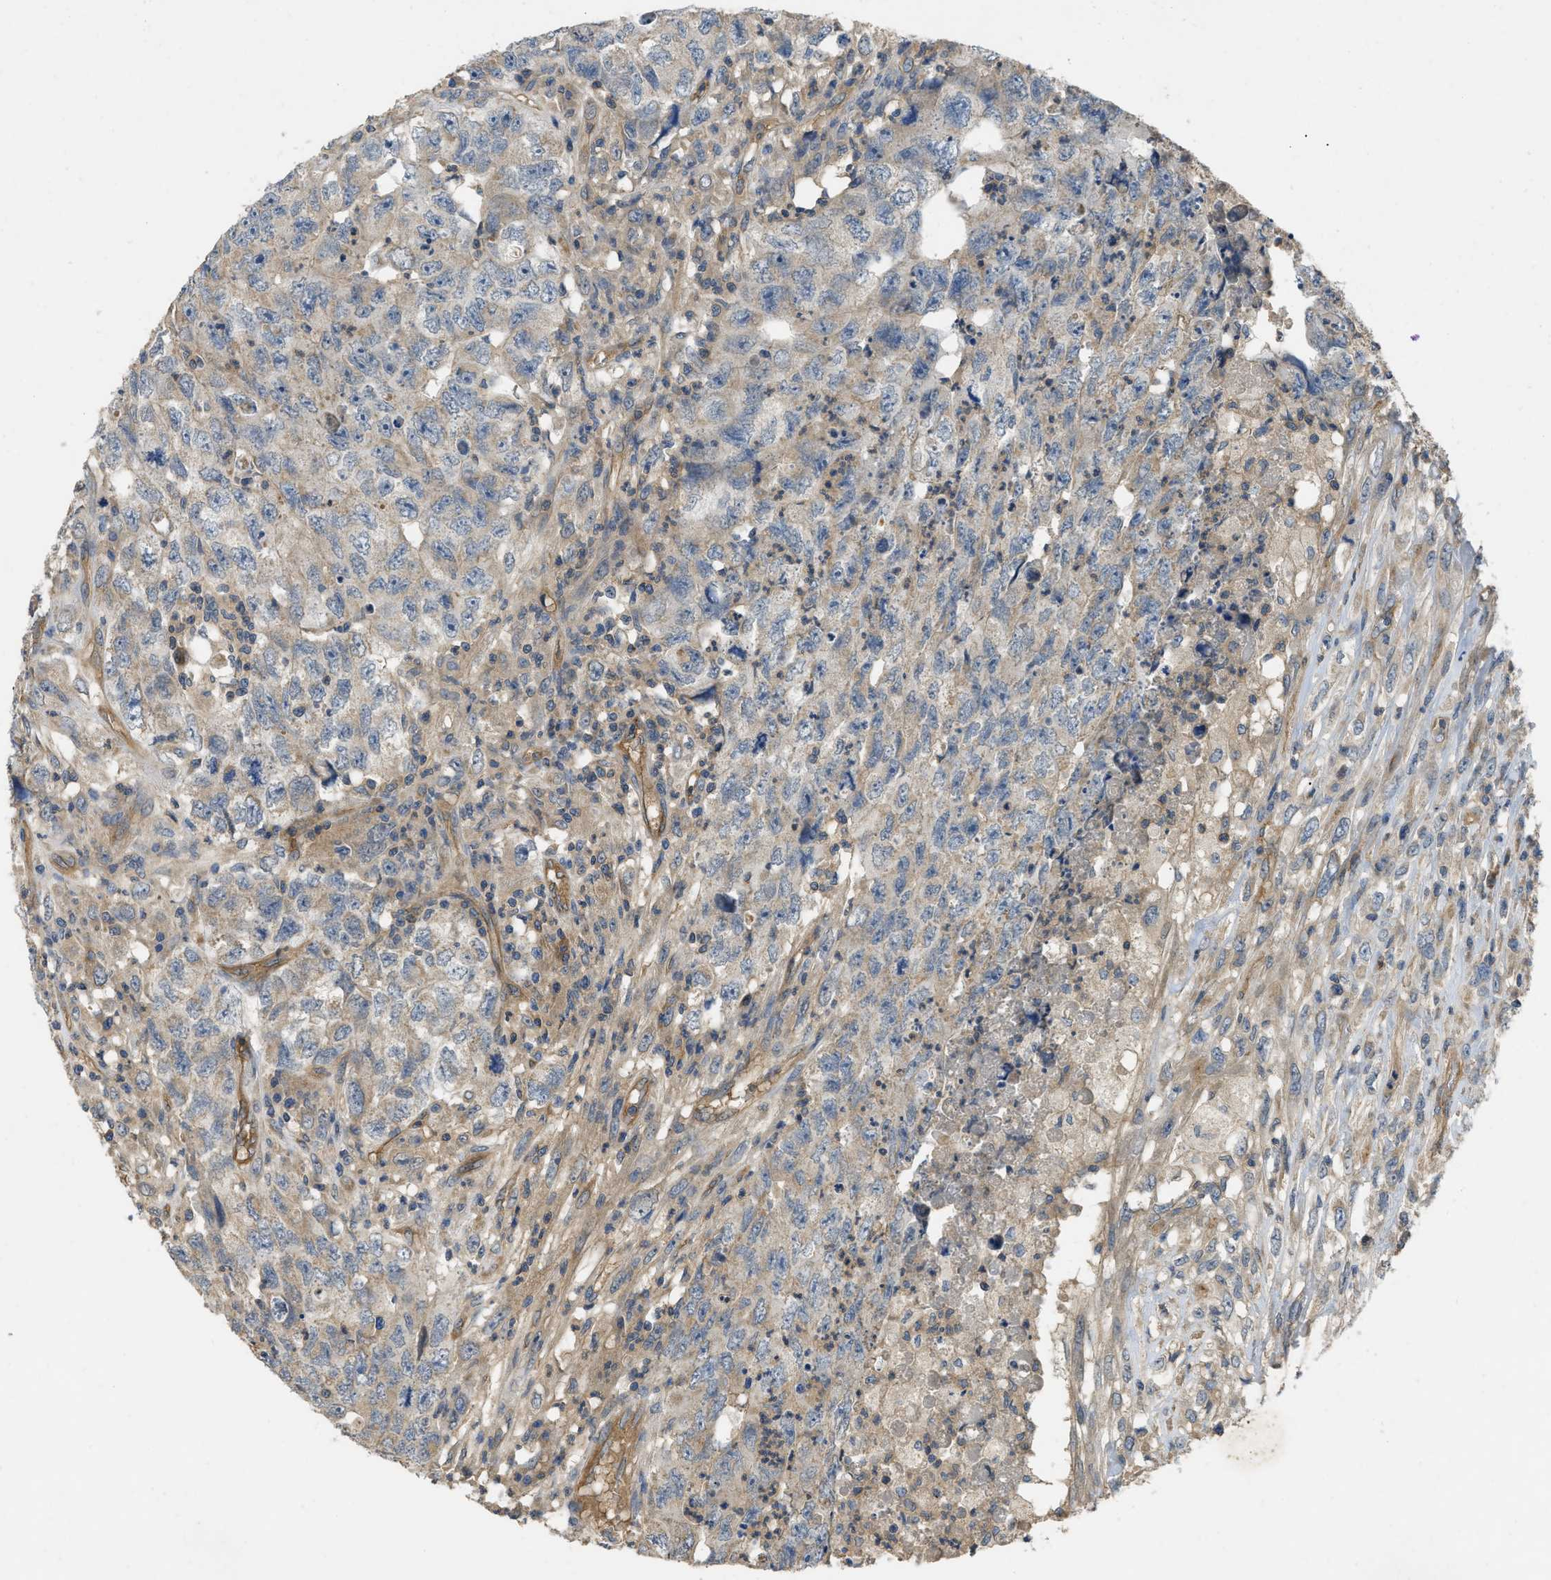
{"staining": {"intensity": "weak", "quantity": "25%-75%", "location": "cytoplasmic/membranous"}, "tissue": "testis cancer", "cell_type": "Tumor cells", "image_type": "cancer", "snomed": [{"axis": "morphology", "description": "Carcinoma, Embryonal, NOS"}, {"axis": "topography", "description": "Testis"}], "caption": "About 25%-75% of tumor cells in human testis cancer (embryonal carcinoma) exhibit weak cytoplasmic/membranous protein positivity as visualized by brown immunohistochemical staining.", "gene": "PPP3CA", "patient": {"sex": "male", "age": 32}}